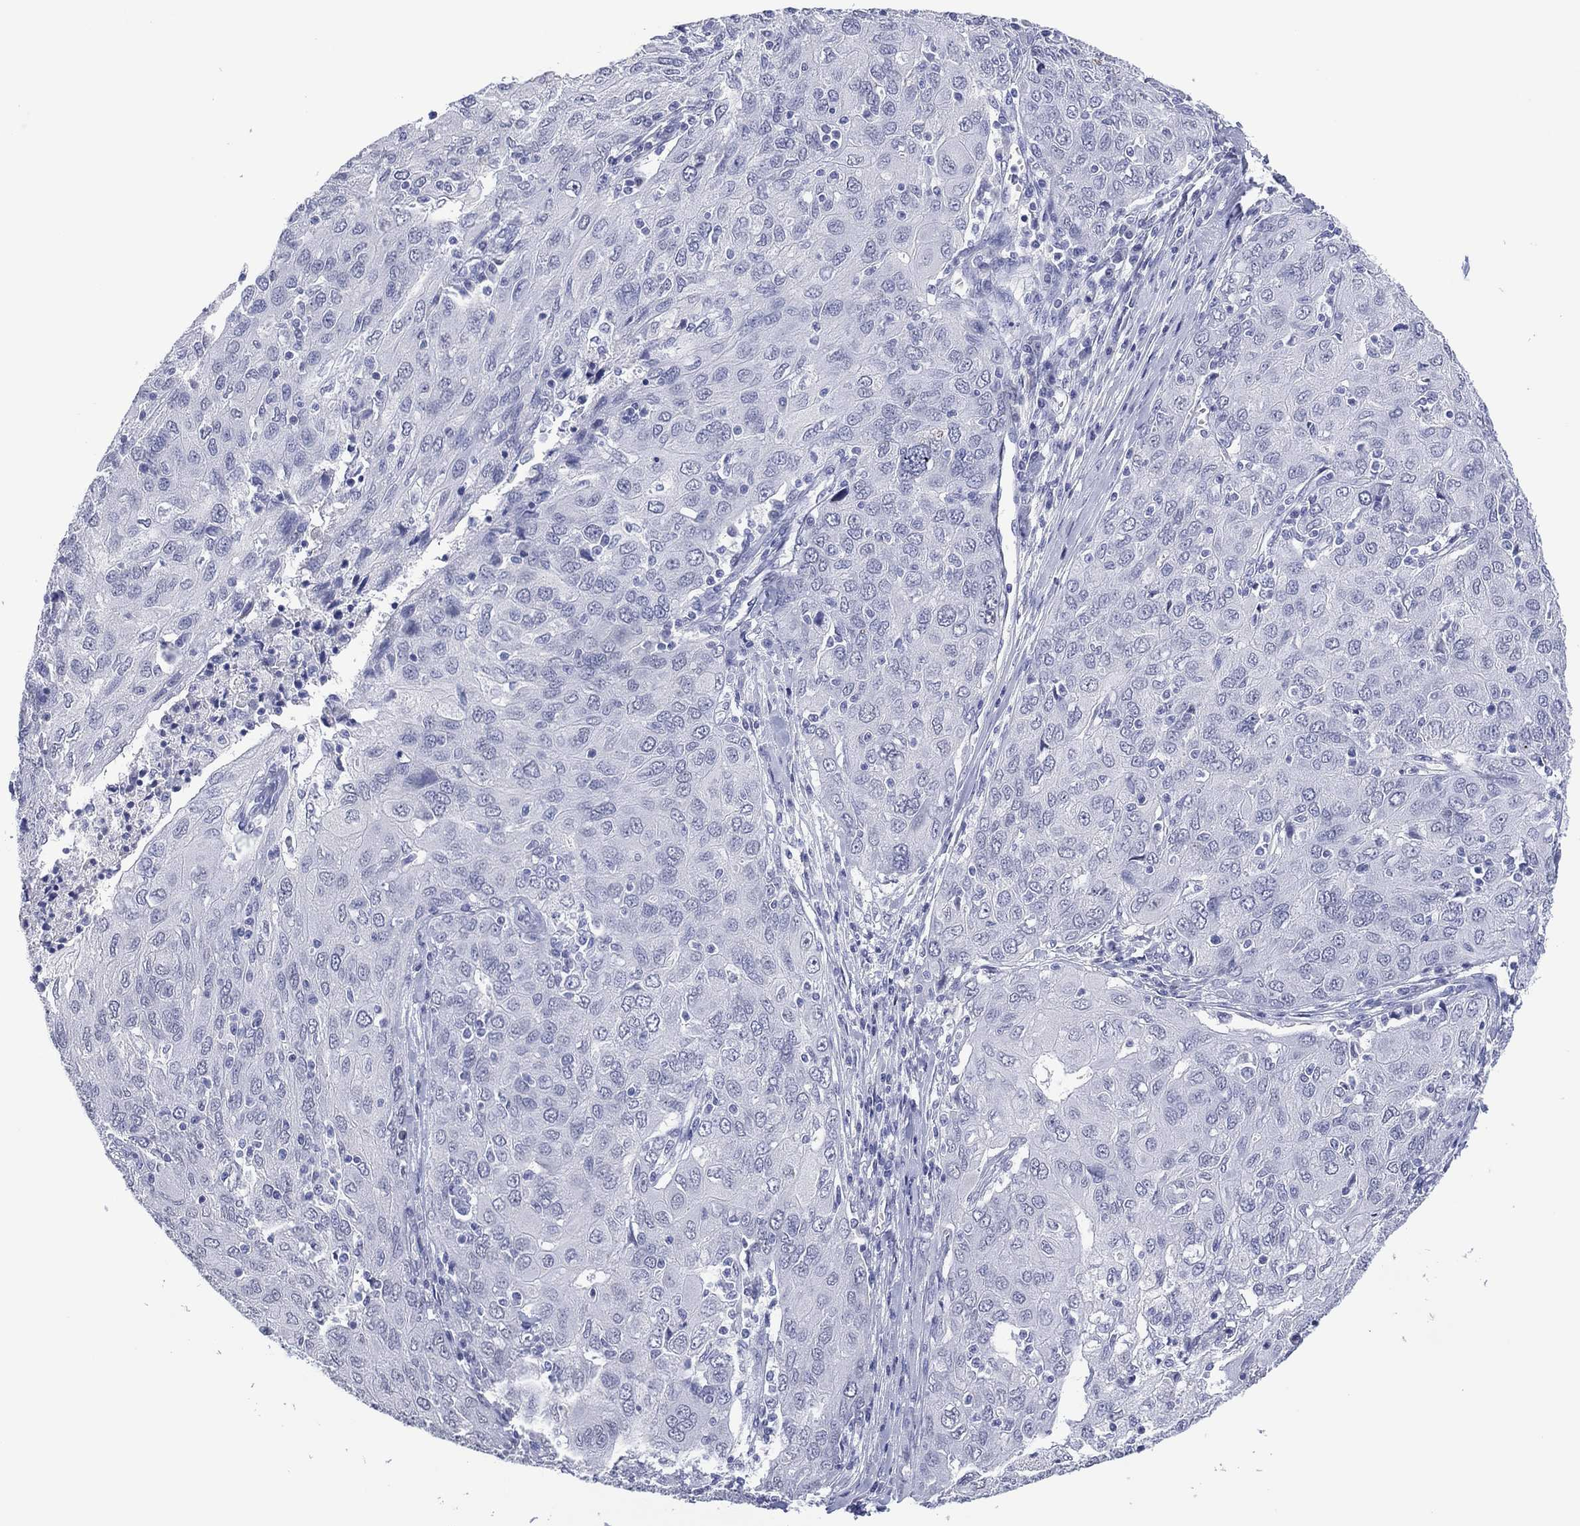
{"staining": {"intensity": "negative", "quantity": "none", "location": "none"}, "tissue": "ovarian cancer", "cell_type": "Tumor cells", "image_type": "cancer", "snomed": [{"axis": "morphology", "description": "Carcinoma, endometroid"}, {"axis": "topography", "description": "Ovary"}], "caption": "Immunohistochemistry of human endometroid carcinoma (ovarian) displays no expression in tumor cells.", "gene": "UTF1", "patient": {"sex": "female", "age": 50}}